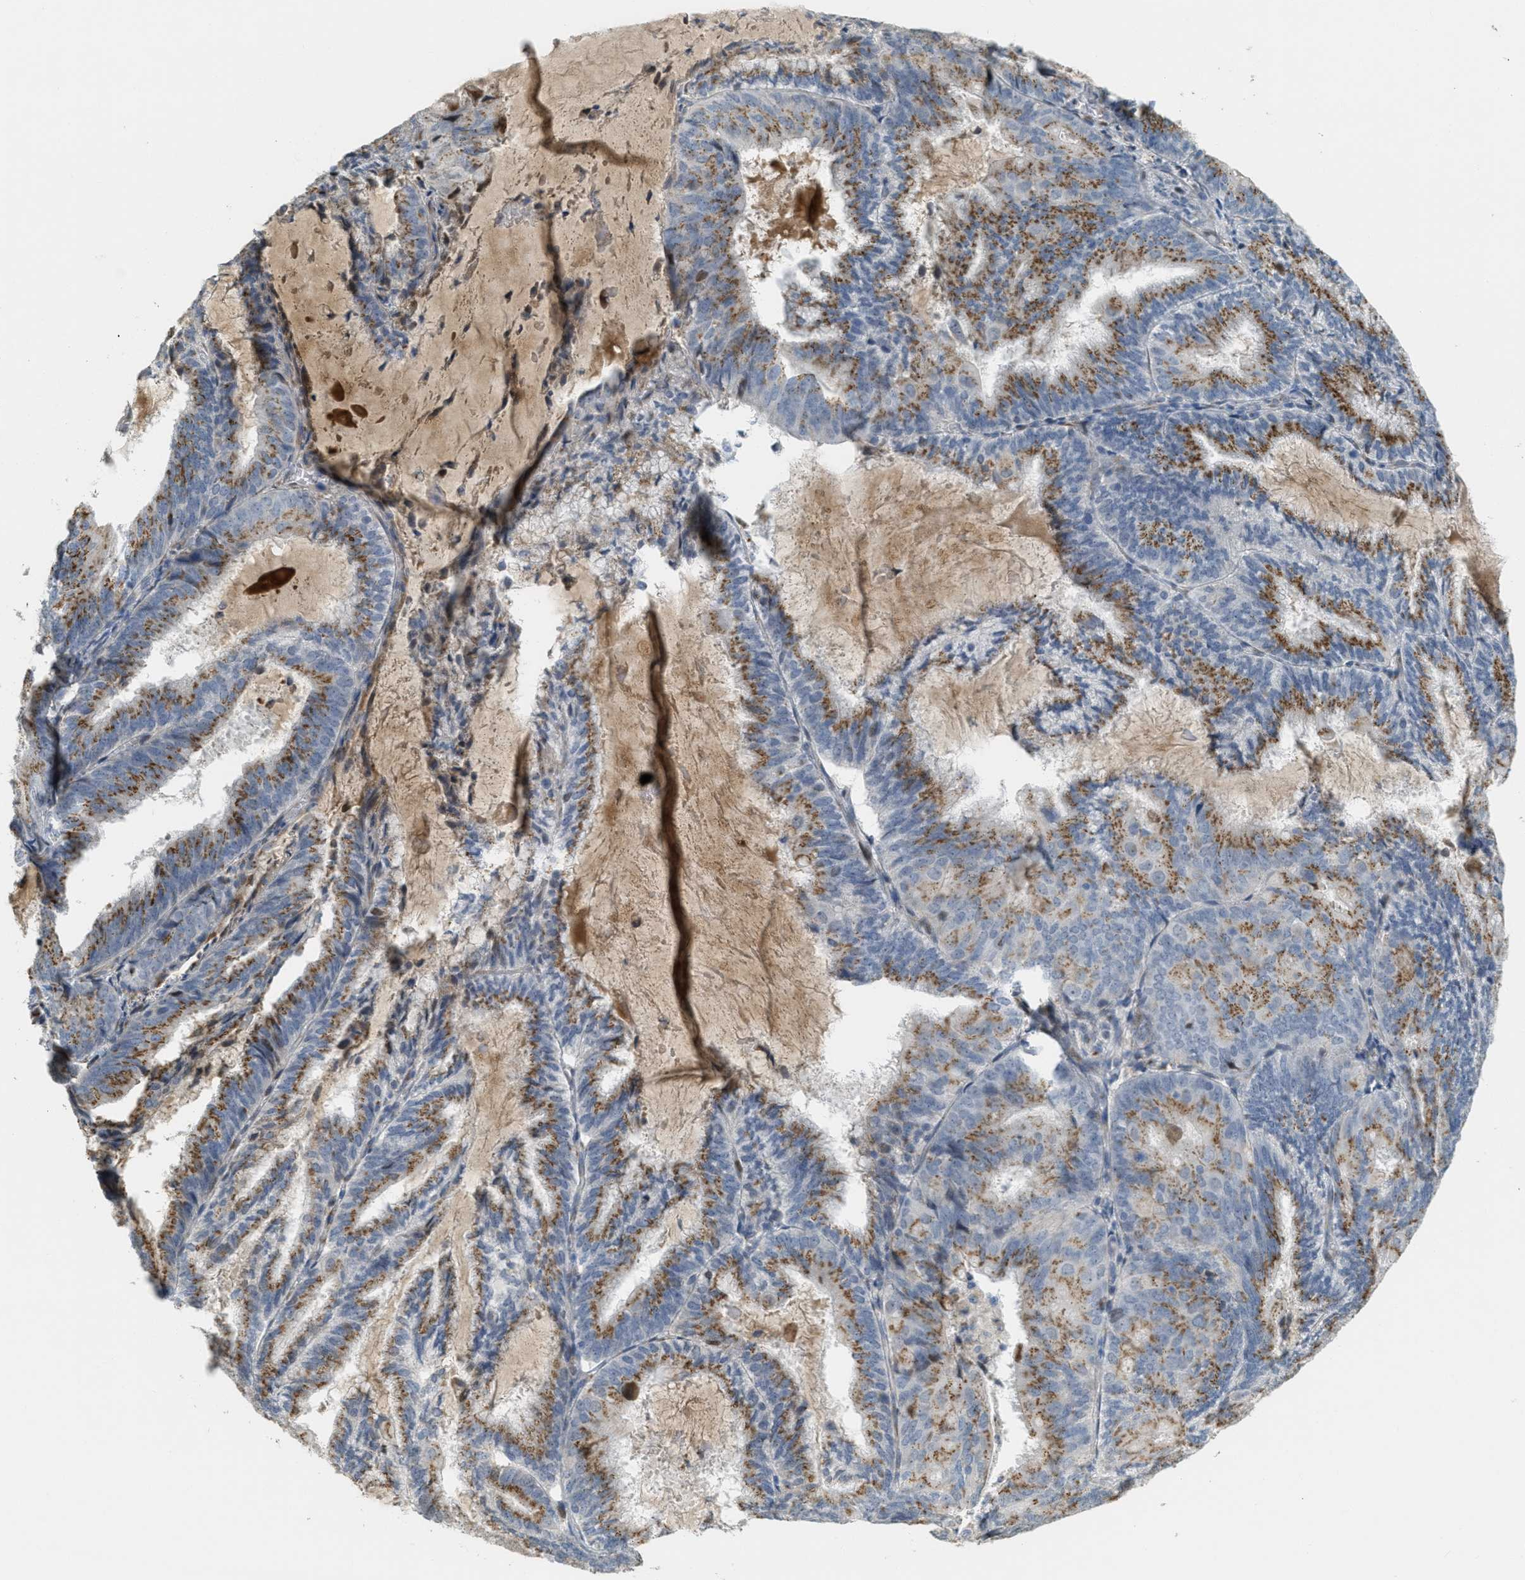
{"staining": {"intensity": "moderate", "quantity": ">75%", "location": "cytoplasmic/membranous"}, "tissue": "endometrial cancer", "cell_type": "Tumor cells", "image_type": "cancer", "snomed": [{"axis": "morphology", "description": "Adenocarcinoma, NOS"}, {"axis": "topography", "description": "Endometrium"}], "caption": "This micrograph shows IHC staining of human endometrial cancer, with medium moderate cytoplasmic/membranous positivity in about >75% of tumor cells.", "gene": "ZFPL1", "patient": {"sex": "female", "age": 81}}